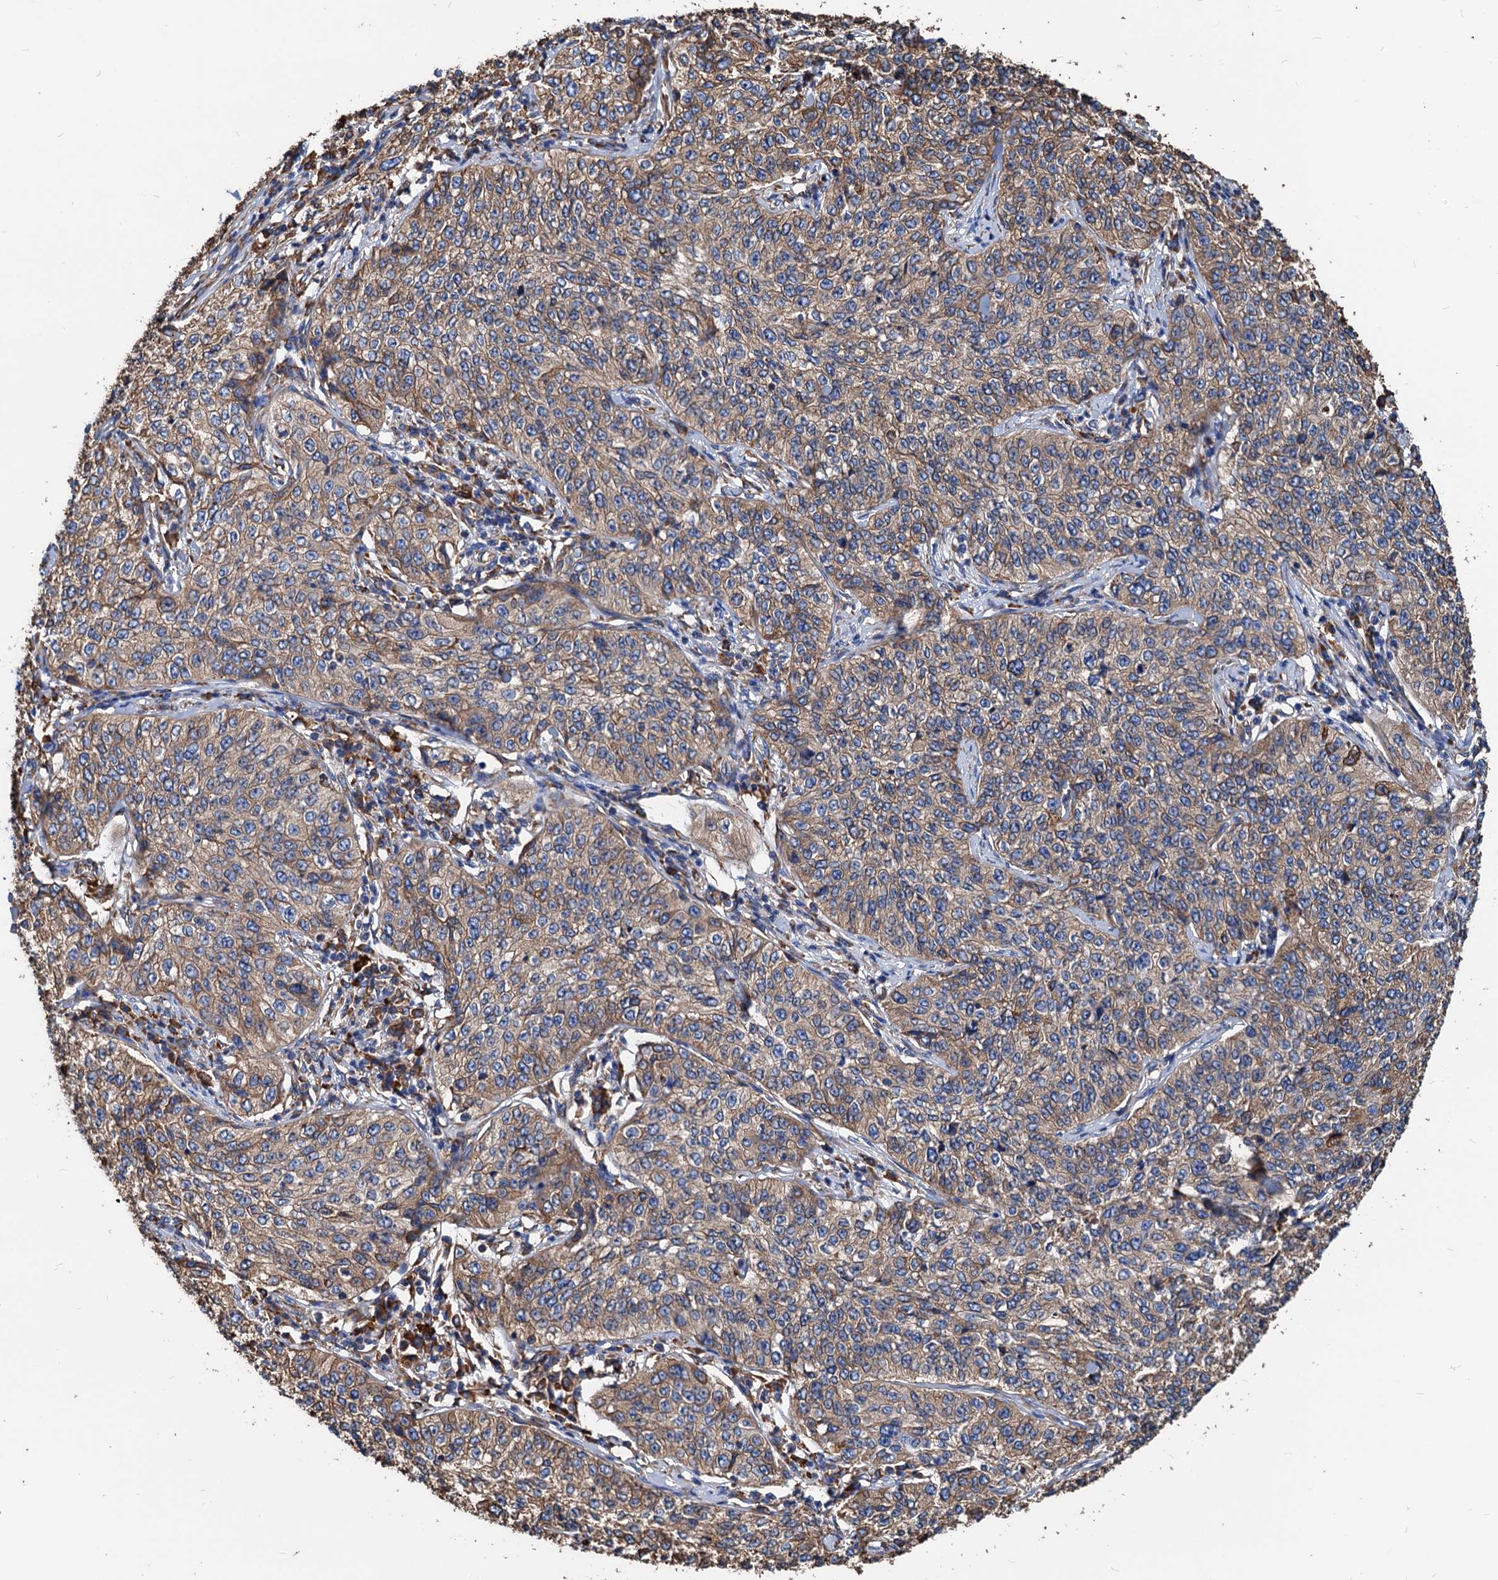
{"staining": {"intensity": "moderate", "quantity": ">75%", "location": "cytoplasmic/membranous"}, "tissue": "cervical cancer", "cell_type": "Tumor cells", "image_type": "cancer", "snomed": [{"axis": "morphology", "description": "Squamous cell carcinoma, NOS"}, {"axis": "topography", "description": "Cervix"}], "caption": "Squamous cell carcinoma (cervical) was stained to show a protein in brown. There is medium levels of moderate cytoplasmic/membranous expression in about >75% of tumor cells.", "gene": "HSPA5", "patient": {"sex": "female", "age": 35}}